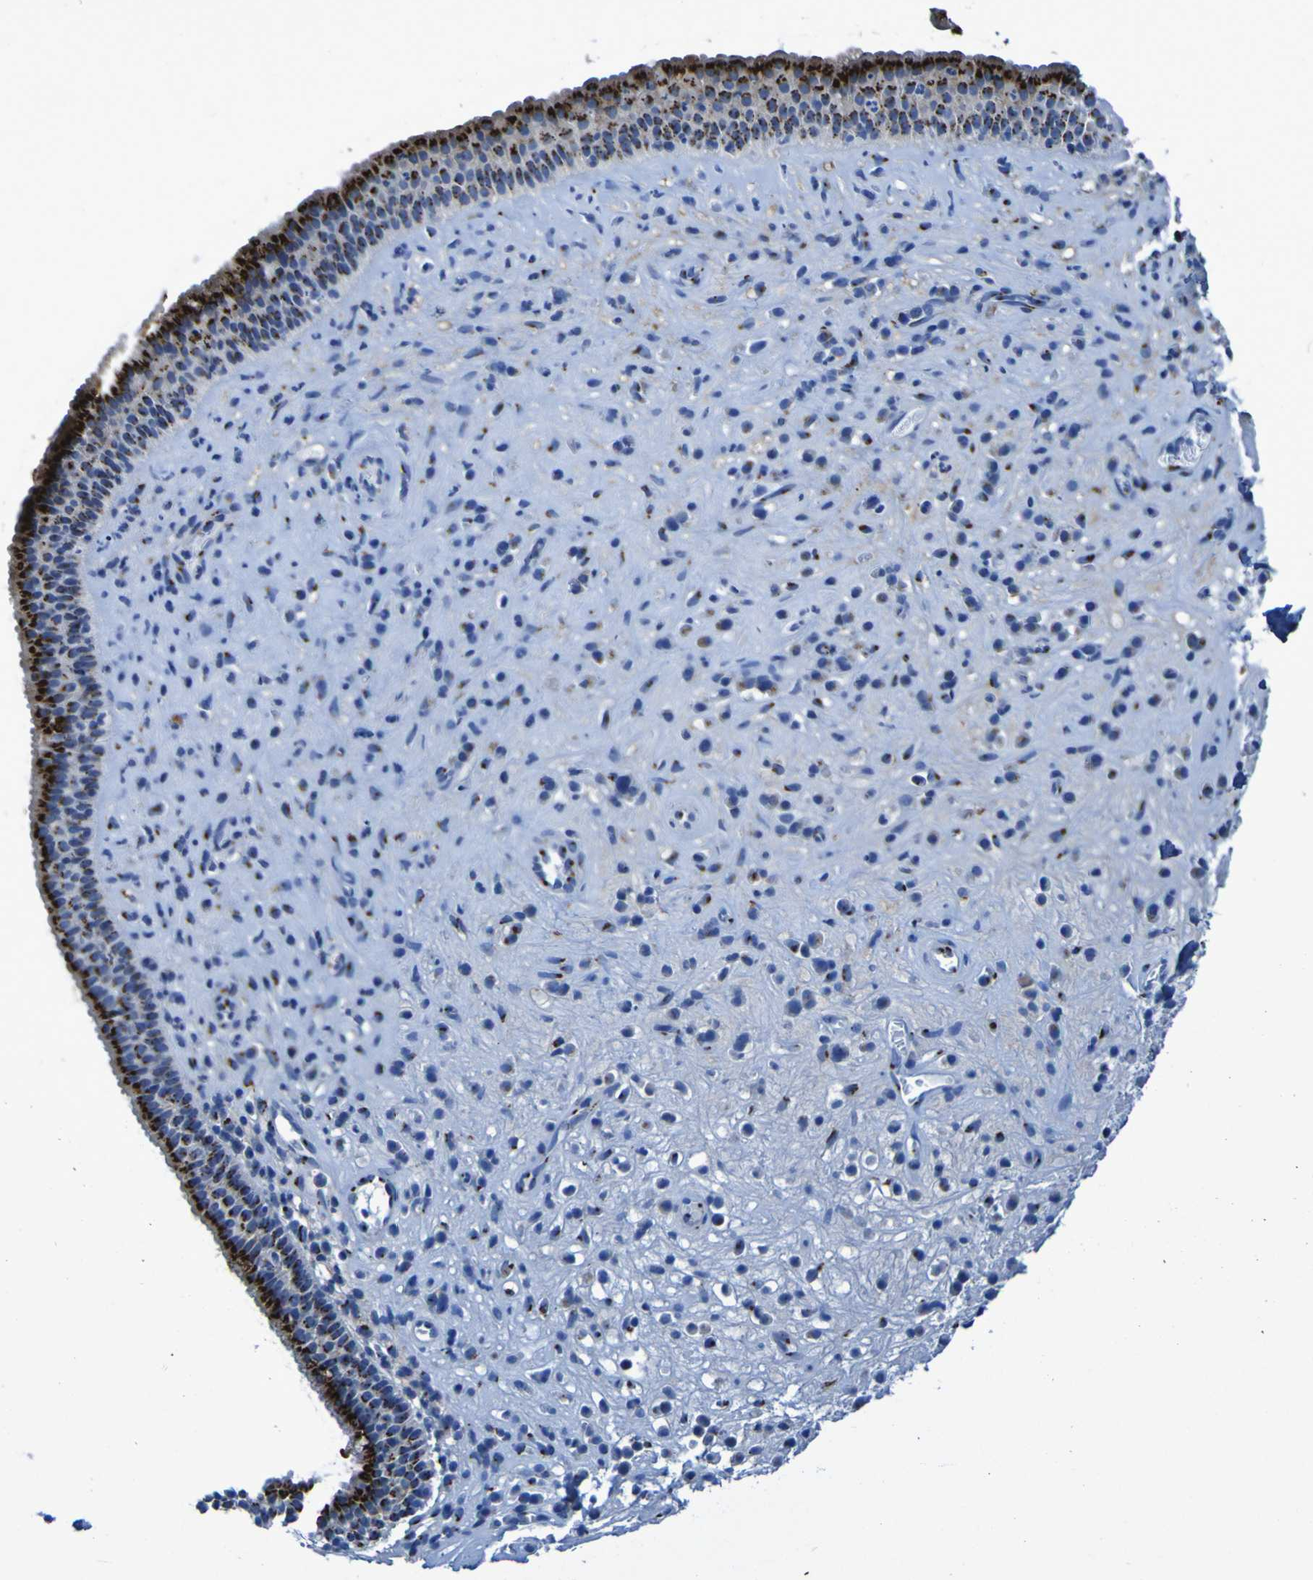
{"staining": {"intensity": "strong", "quantity": "25%-75%", "location": "cytoplasmic/membranous"}, "tissue": "nasopharynx", "cell_type": "Respiratory epithelial cells", "image_type": "normal", "snomed": [{"axis": "morphology", "description": "Normal tissue, NOS"}, {"axis": "topography", "description": "Nasopharynx"}], "caption": "Immunohistochemistry (IHC) micrograph of normal nasopharynx: human nasopharynx stained using IHC exhibits high levels of strong protein expression localized specifically in the cytoplasmic/membranous of respiratory epithelial cells, appearing as a cytoplasmic/membranous brown color.", "gene": "GOLM1", "patient": {"sex": "female", "age": 51}}